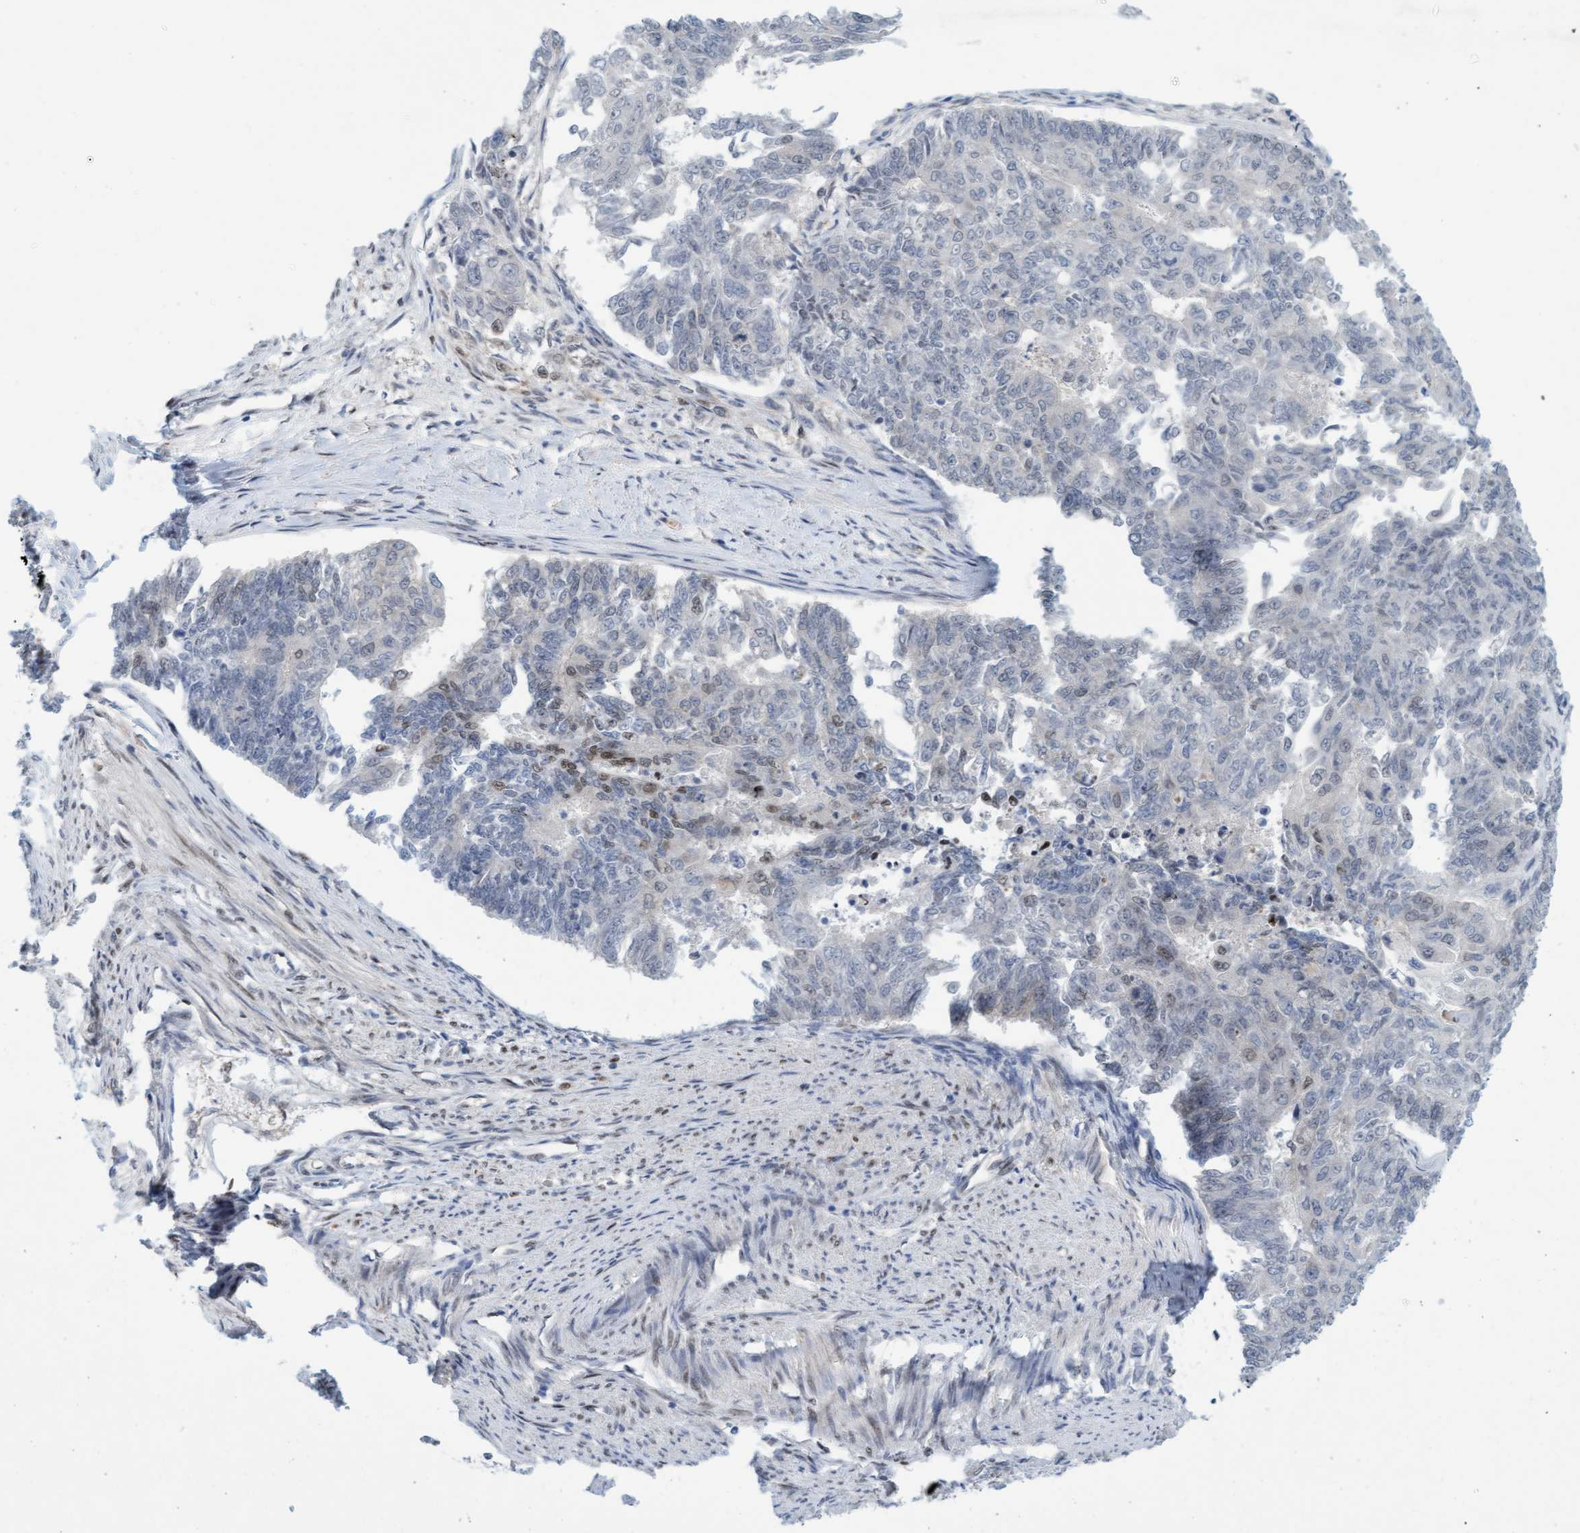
{"staining": {"intensity": "moderate", "quantity": "<25%", "location": "nuclear"}, "tissue": "endometrial cancer", "cell_type": "Tumor cells", "image_type": "cancer", "snomed": [{"axis": "morphology", "description": "Adenocarcinoma, NOS"}, {"axis": "topography", "description": "Endometrium"}], "caption": "Tumor cells show moderate nuclear staining in about <25% of cells in endometrial cancer (adenocarcinoma).", "gene": "GLRX2", "patient": {"sex": "female", "age": 32}}